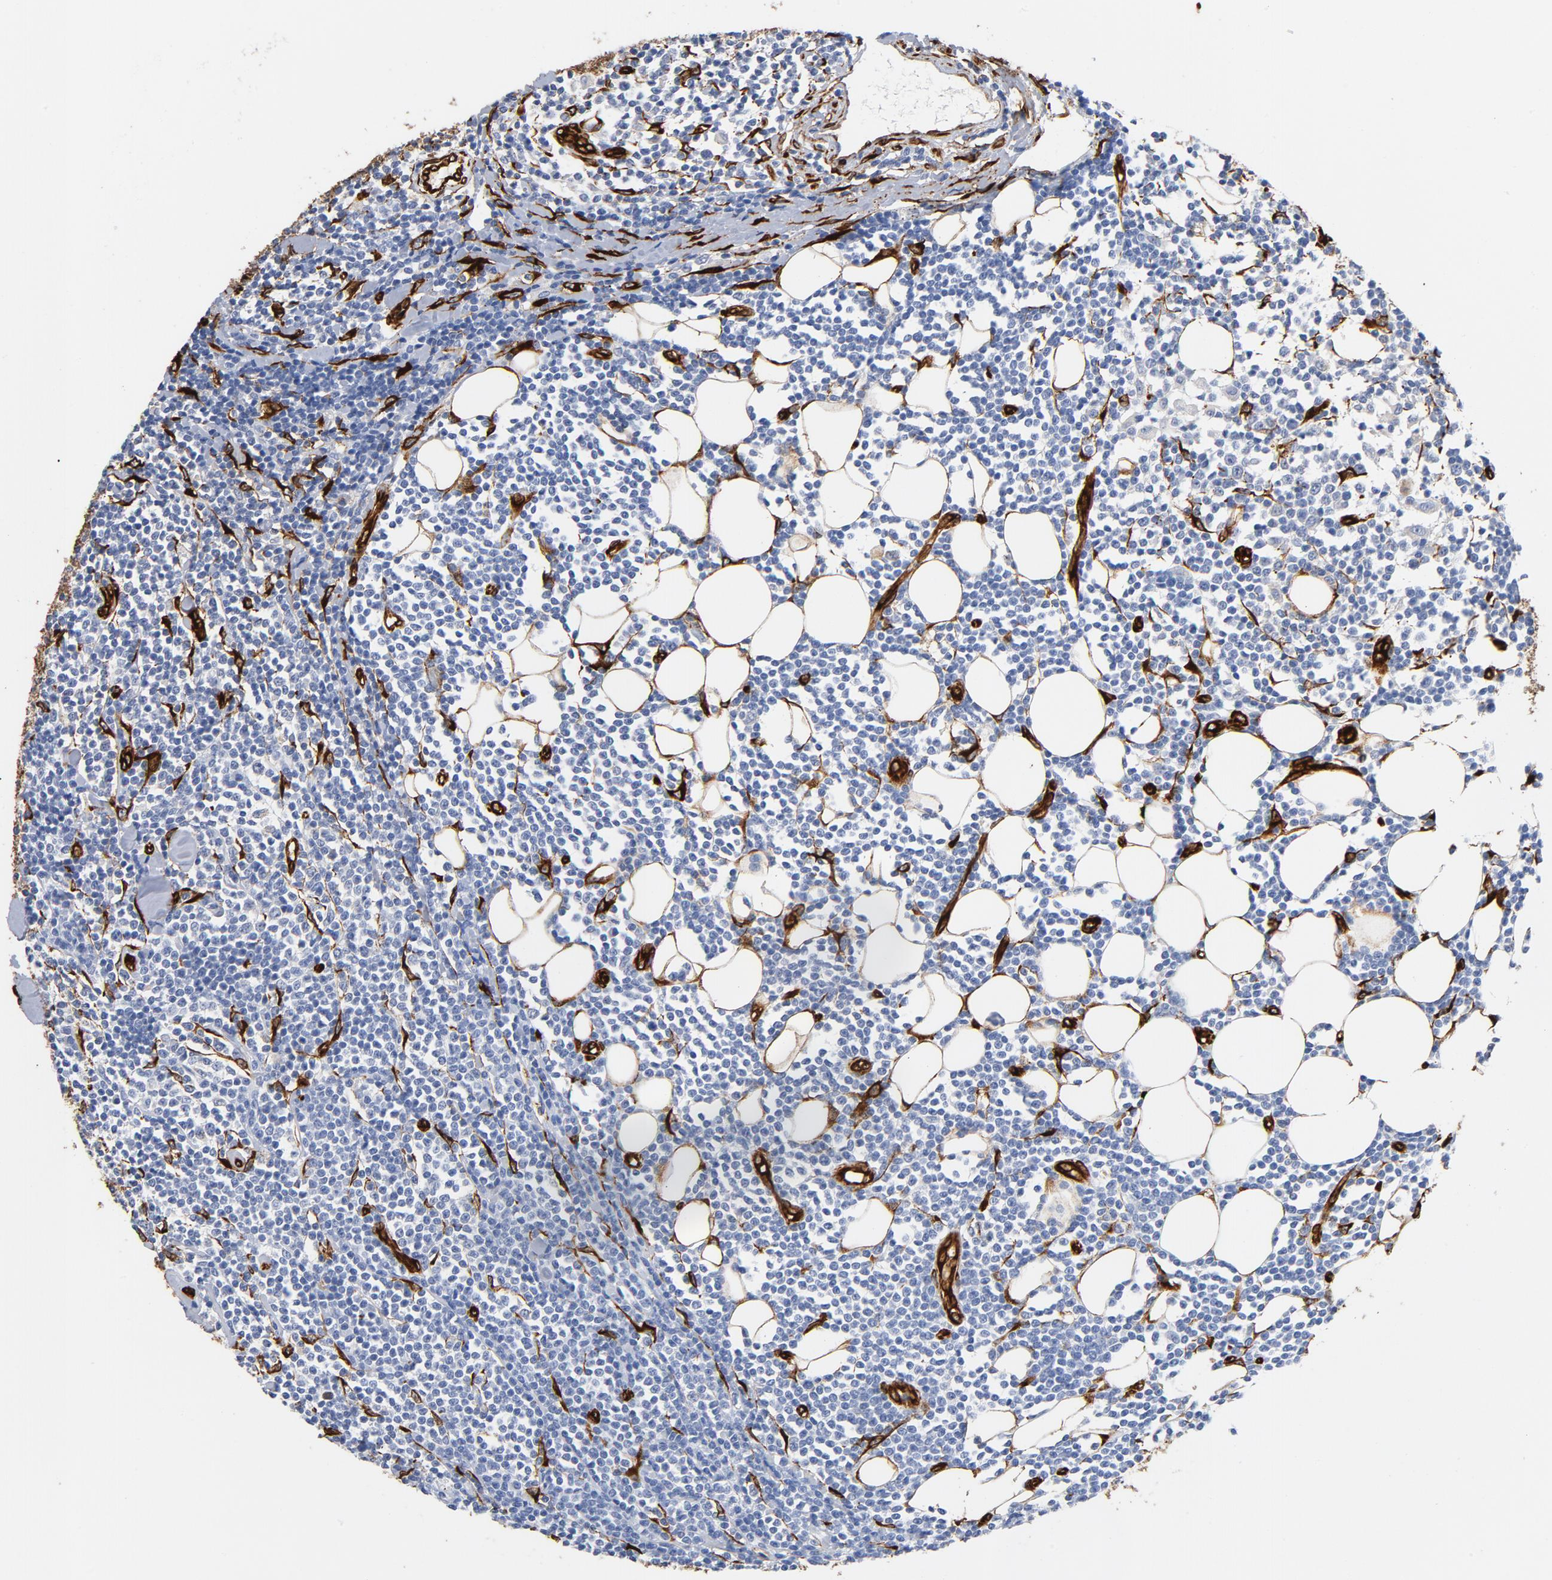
{"staining": {"intensity": "negative", "quantity": "none", "location": "none"}, "tissue": "lymphoma", "cell_type": "Tumor cells", "image_type": "cancer", "snomed": [{"axis": "morphology", "description": "Malignant lymphoma, non-Hodgkin's type, Low grade"}, {"axis": "topography", "description": "Soft tissue"}], "caption": "DAB (3,3'-diaminobenzidine) immunohistochemical staining of human malignant lymphoma, non-Hodgkin's type (low-grade) demonstrates no significant expression in tumor cells.", "gene": "SERPINH1", "patient": {"sex": "male", "age": 92}}